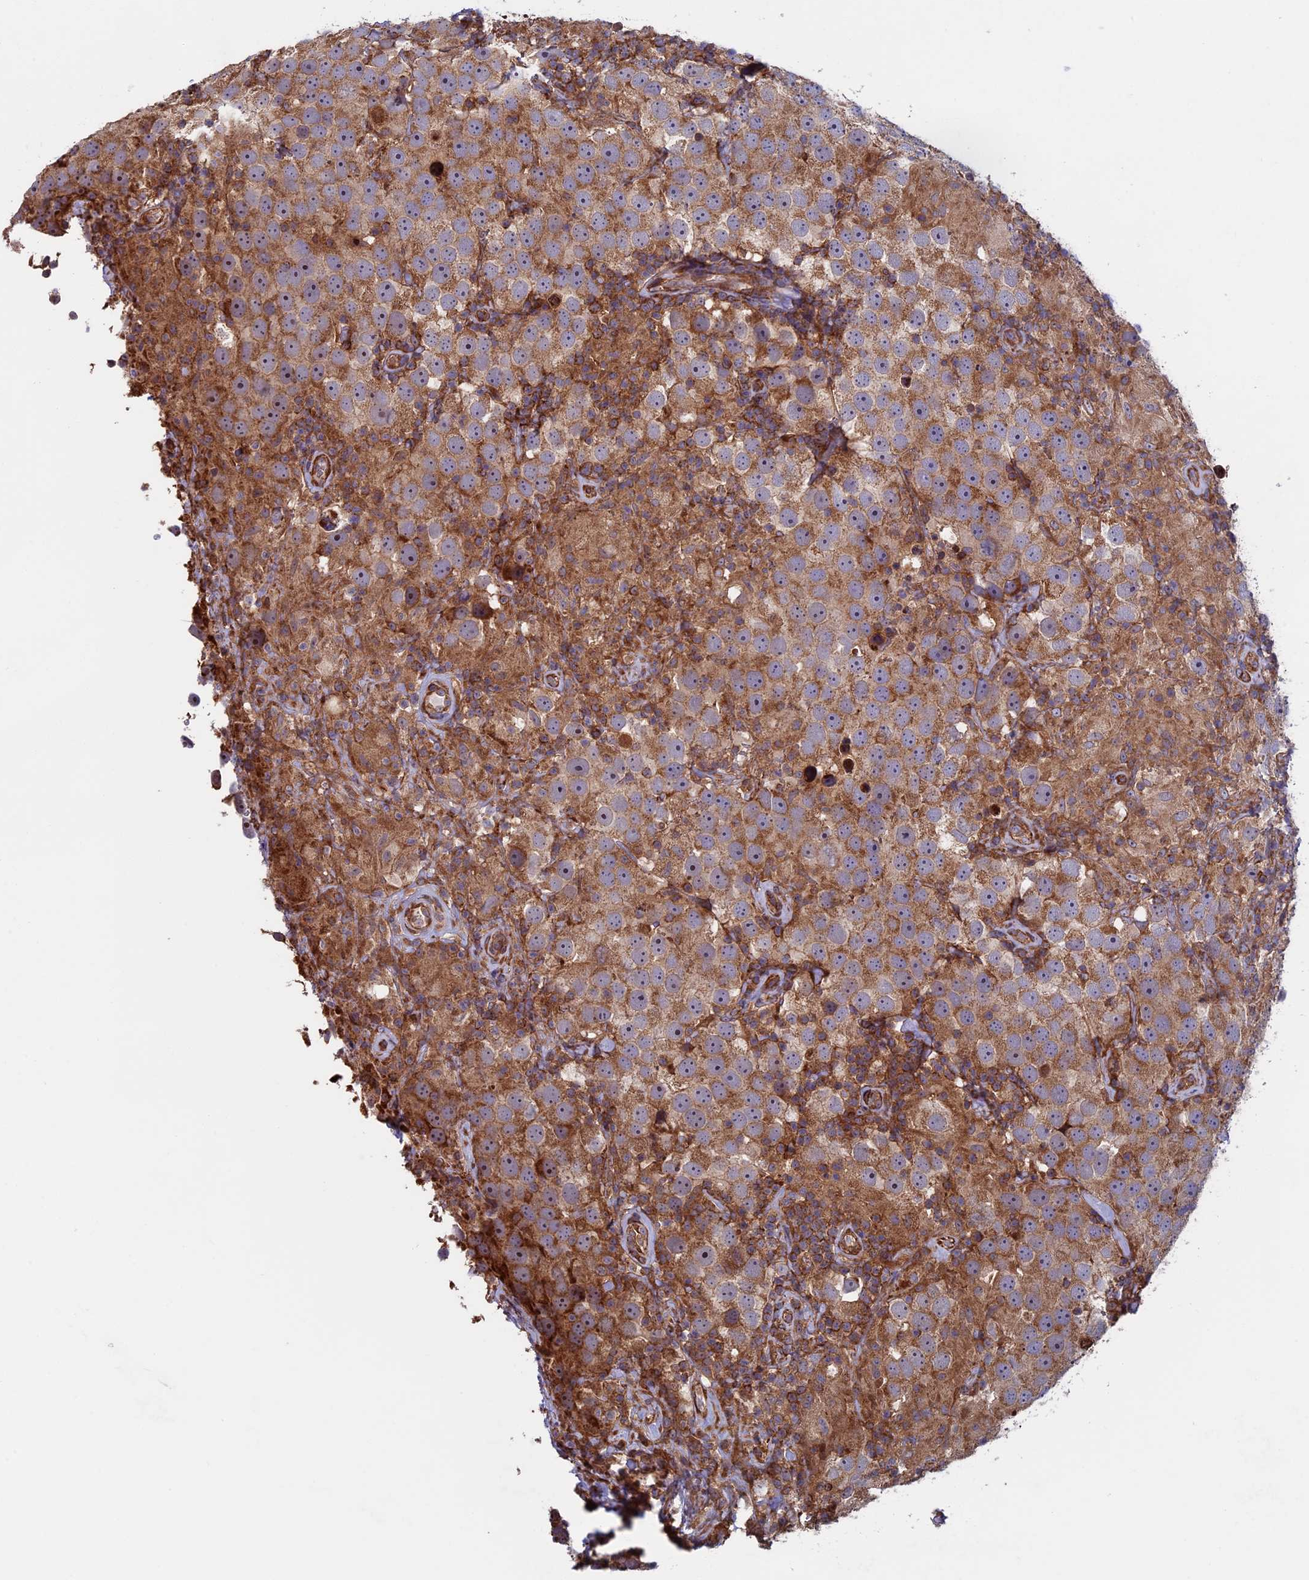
{"staining": {"intensity": "moderate", "quantity": ">75%", "location": "cytoplasmic/membranous"}, "tissue": "testis cancer", "cell_type": "Tumor cells", "image_type": "cancer", "snomed": [{"axis": "morphology", "description": "Seminoma, NOS"}, {"axis": "topography", "description": "Testis"}], "caption": "Protein positivity by immunohistochemistry (IHC) reveals moderate cytoplasmic/membranous staining in approximately >75% of tumor cells in seminoma (testis).", "gene": "CCDC8", "patient": {"sex": "male", "age": 49}}